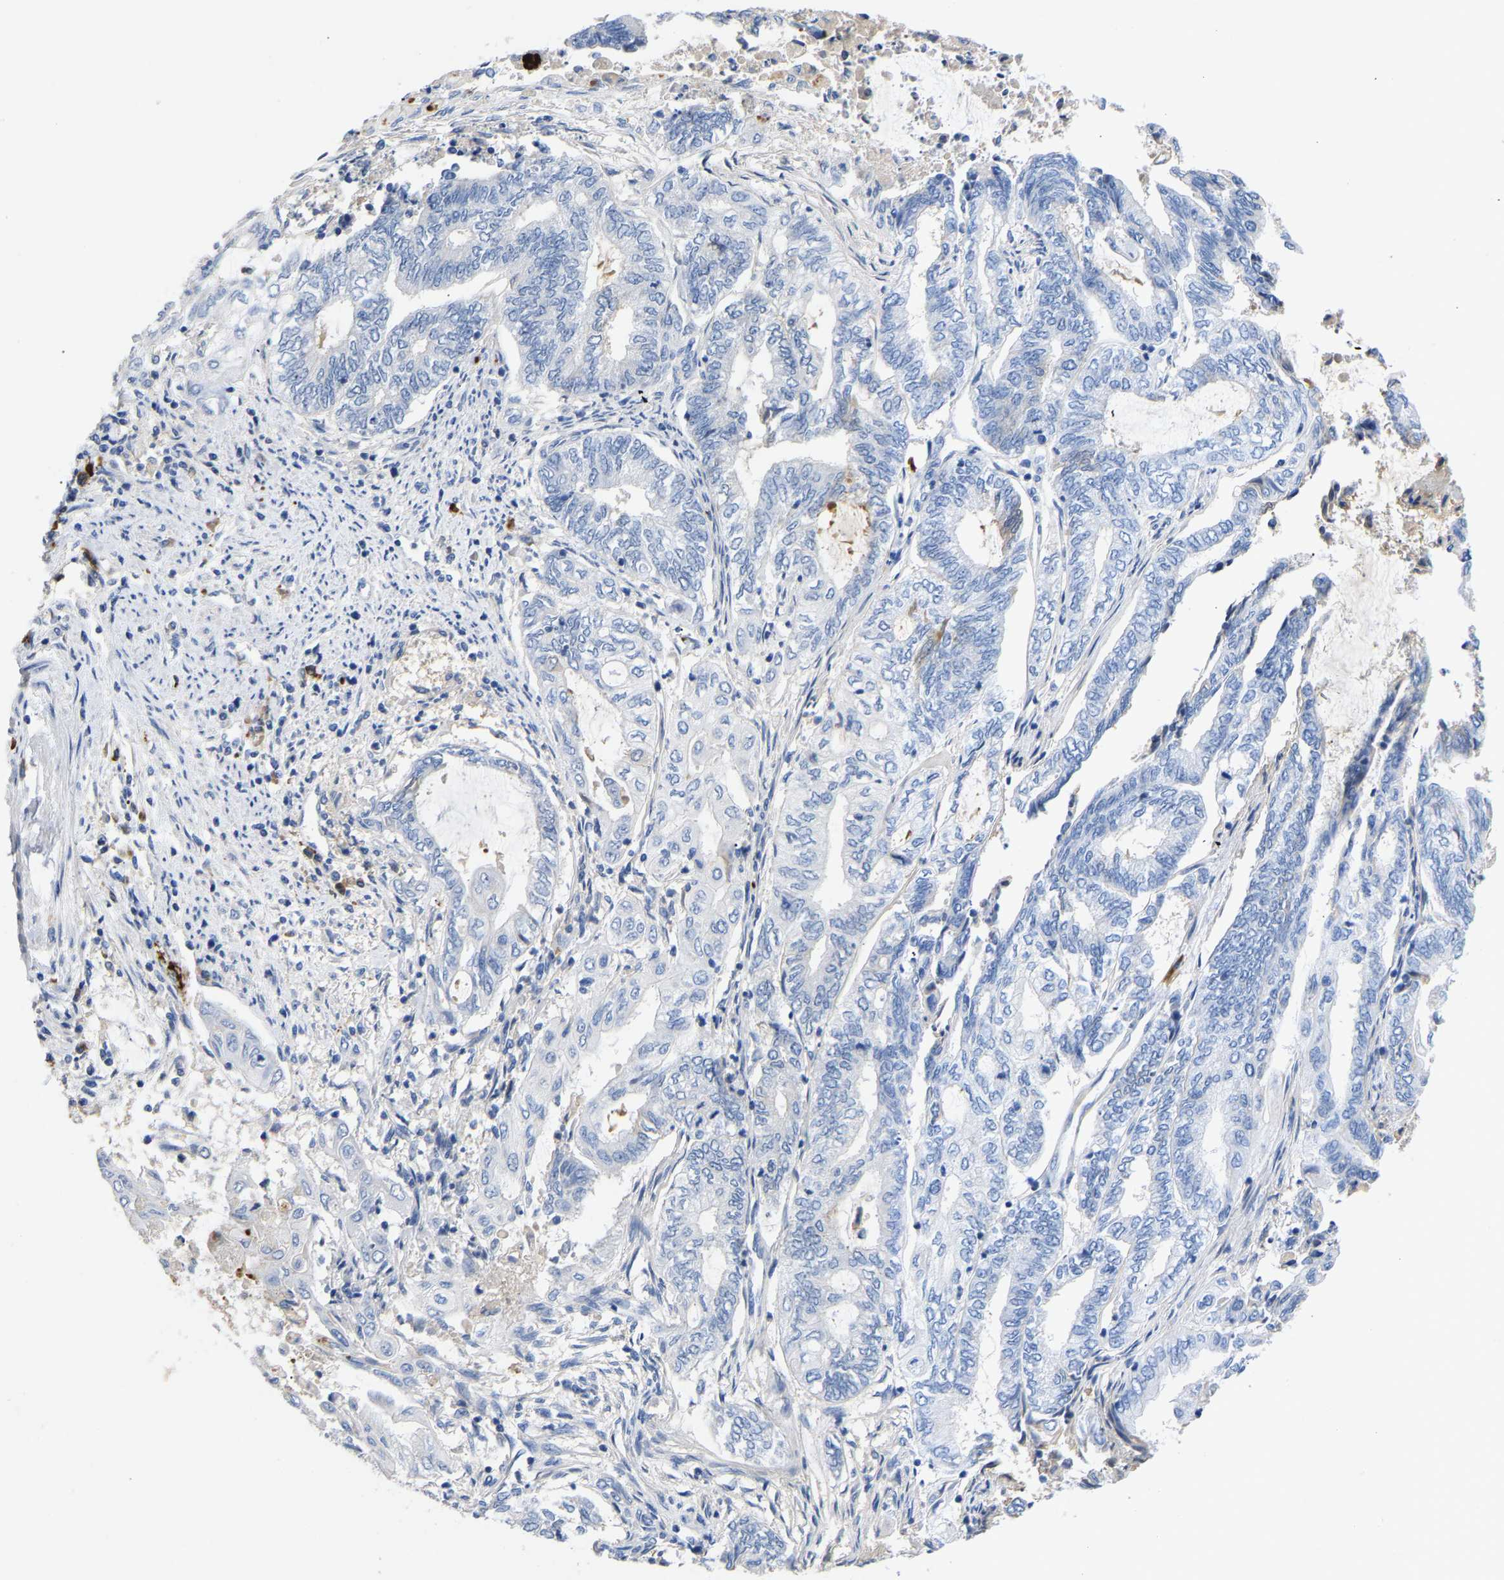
{"staining": {"intensity": "negative", "quantity": "none", "location": "none"}, "tissue": "endometrial cancer", "cell_type": "Tumor cells", "image_type": "cancer", "snomed": [{"axis": "morphology", "description": "Adenocarcinoma, NOS"}, {"axis": "topography", "description": "Uterus"}, {"axis": "topography", "description": "Endometrium"}], "caption": "Immunohistochemistry of endometrial adenocarcinoma exhibits no staining in tumor cells.", "gene": "FGF18", "patient": {"sex": "female", "age": 70}}